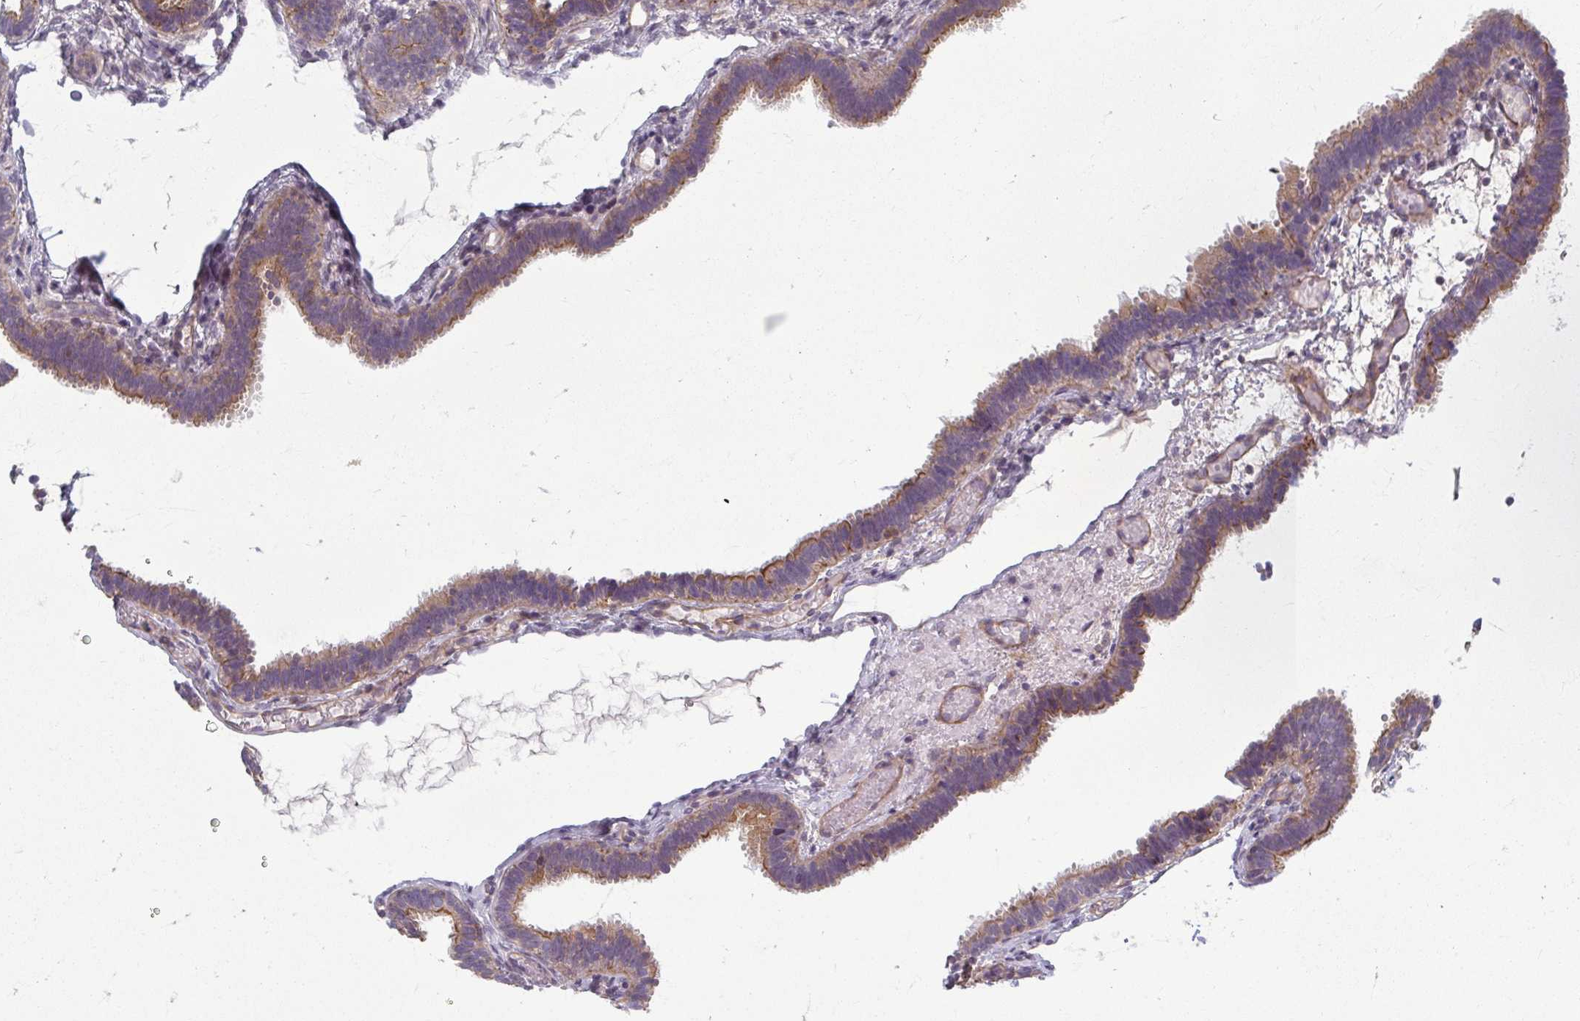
{"staining": {"intensity": "moderate", "quantity": ">75%", "location": "cytoplasmic/membranous"}, "tissue": "fallopian tube", "cell_type": "Glandular cells", "image_type": "normal", "snomed": [{"axis": "morphology", "description": "Normal tissue, NOS"}, {"axis": "topography", "description": "Fallopian tube"}], "caption": "High-power microscopy captured an immunohistochemistry (IHC) photomicrograph of unremarkable fallopian tube, revealing moderate cytoplasmic/membranous expression in approximately >75% of glandular cells. The staining was performed using DAB to visualize the protein expression in brown, while the nuclei were stained in blue with hematoxylin (Magnification: 20x).", "gene": "EID2B", "patient": {"sex": "female", "age": 37}}